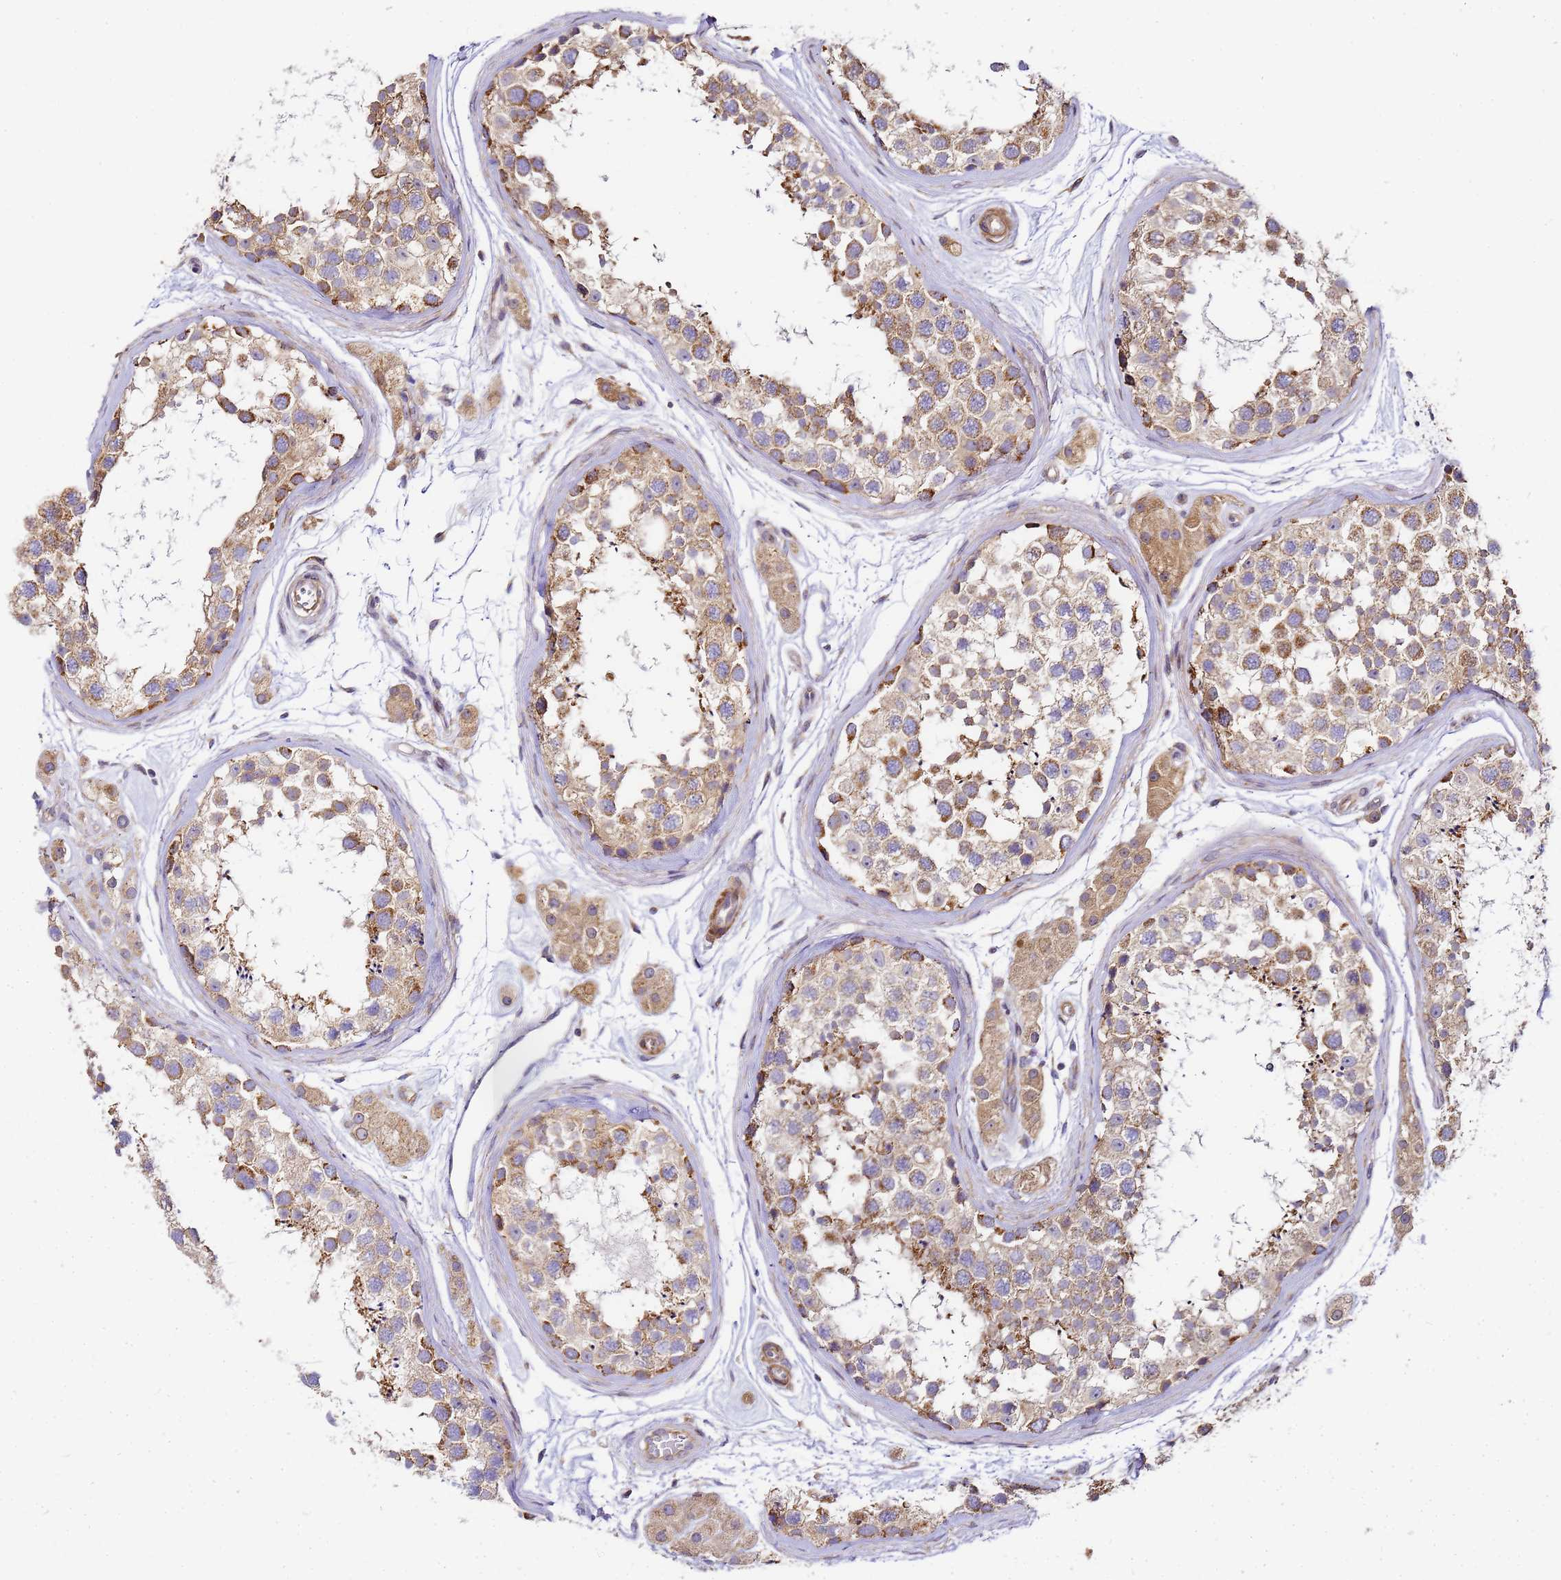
{"staining": {"intensity": "moderate", "quantity": ">75%", "location": "cytoplasmic/membranous"}, "tissue": "testis", "cell_type": "Cells in seminiferous ducts", "image_type": "normal", "snomed": [{"axis": "morphology", "description": "Normal tissue, NOS"}, {"axis": "topography", "description": "Testis"}], "caption": "Protein staining by immunohistochemistry (IHC) displays moderate cytoplasmic/membranous staining in about >75% of cells in seminiferous ducts in normal testis. (Stains: DAB in brown, nuclei in blue, Microscopy: brightfield microscopy at high magnification).", "gene": "RPL13A", "patient": {"sex": "male", "age": 56}}